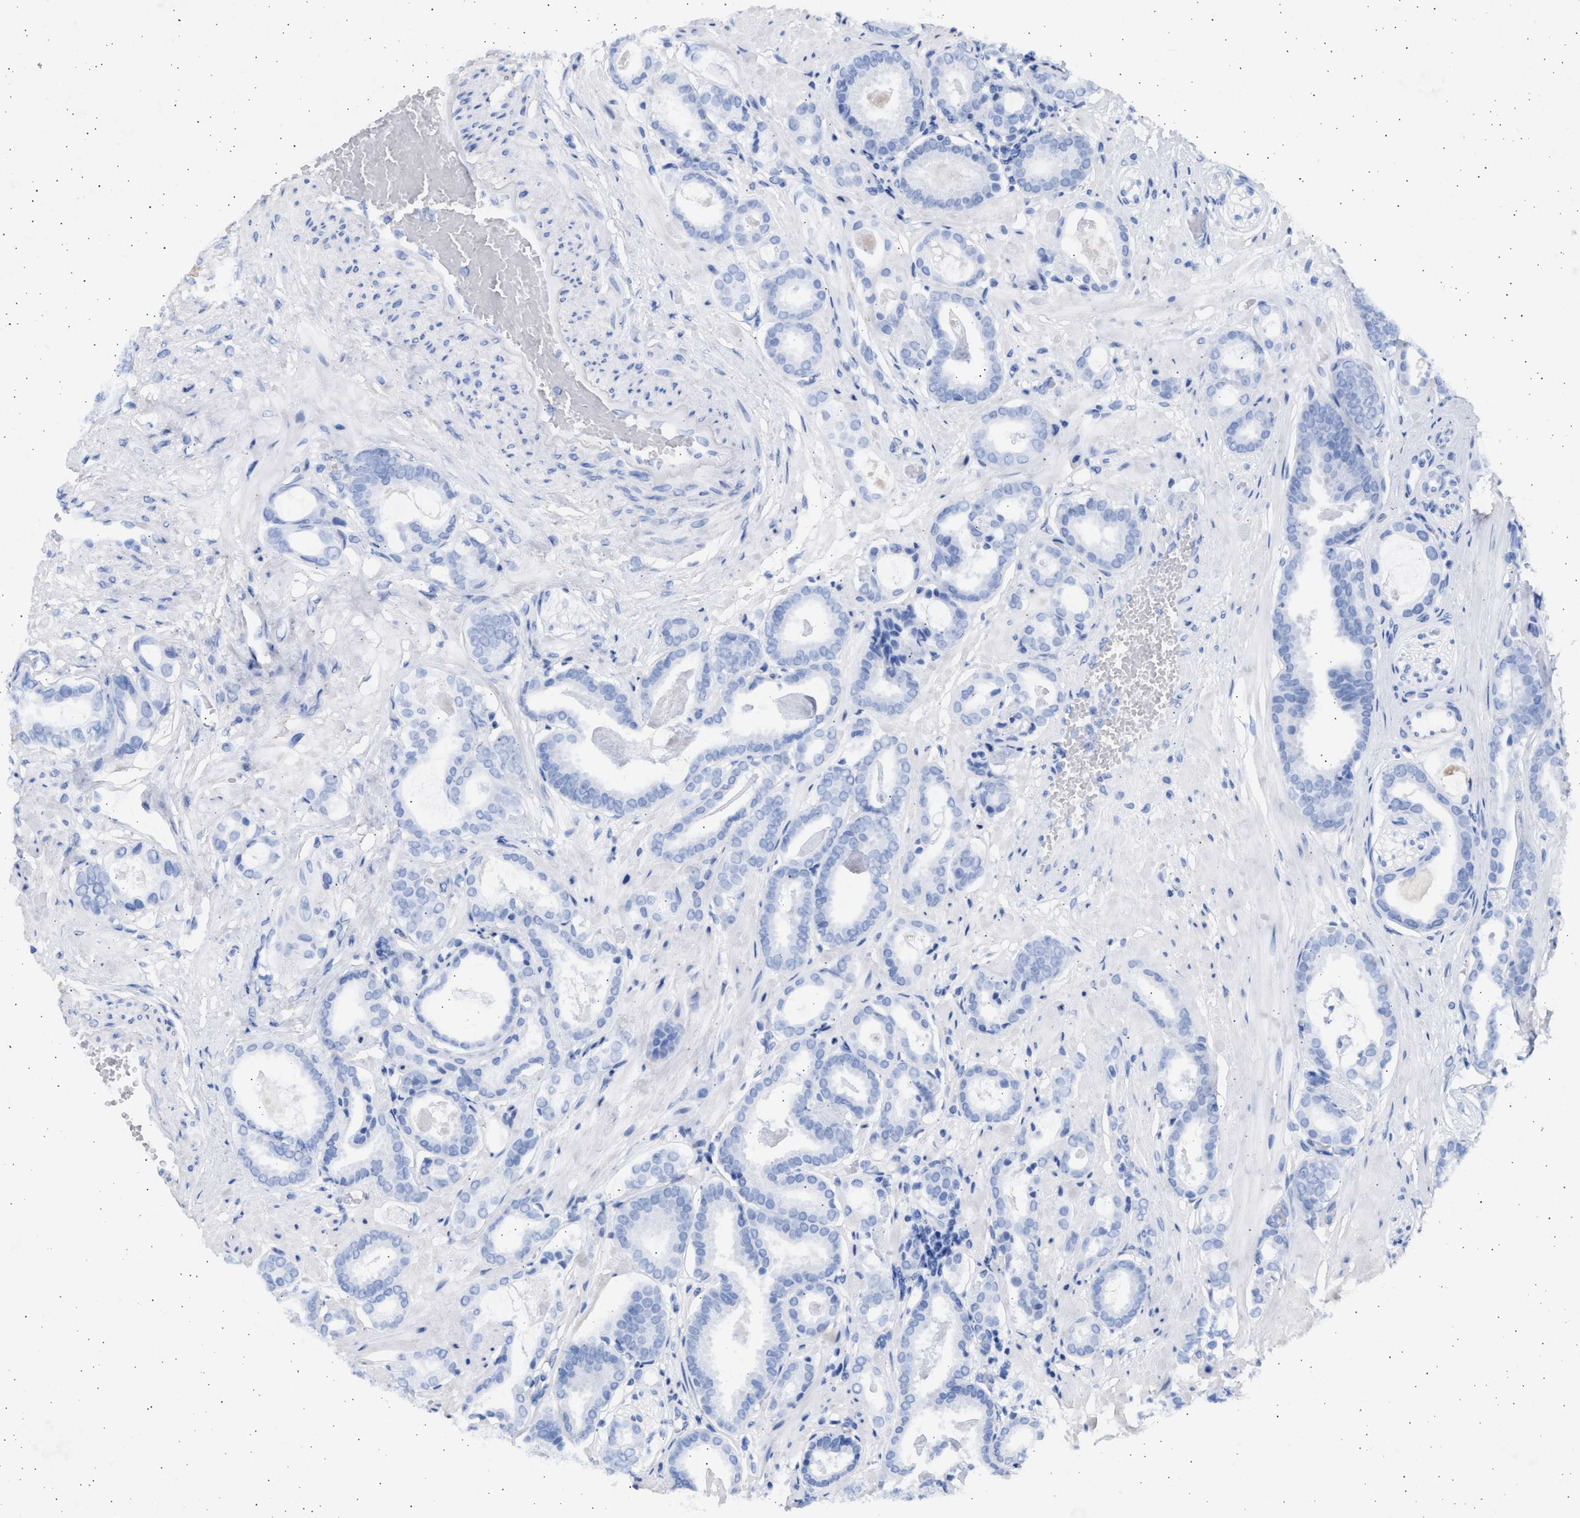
{"staining": {"intensity": "negative", "quantity": "none", "location": "none"}, "tissue": "prostate cancer", "cell_type": "Tumor cells", "image_type": "cancer", "snomed": [{"axis": "morphology", "description": "Adenocarcinoma, Low grade"}, {"axis": "topography", "description": "Prostate"}], "caption": "Immunohistochemistry (IHC) image of human low-grade adenocarcinoma (prostate) stained for a protein (brown), which shows no staining in tumor cells.", "gene": "NBR1", "patient": {"sex": "male", "age": 53}}